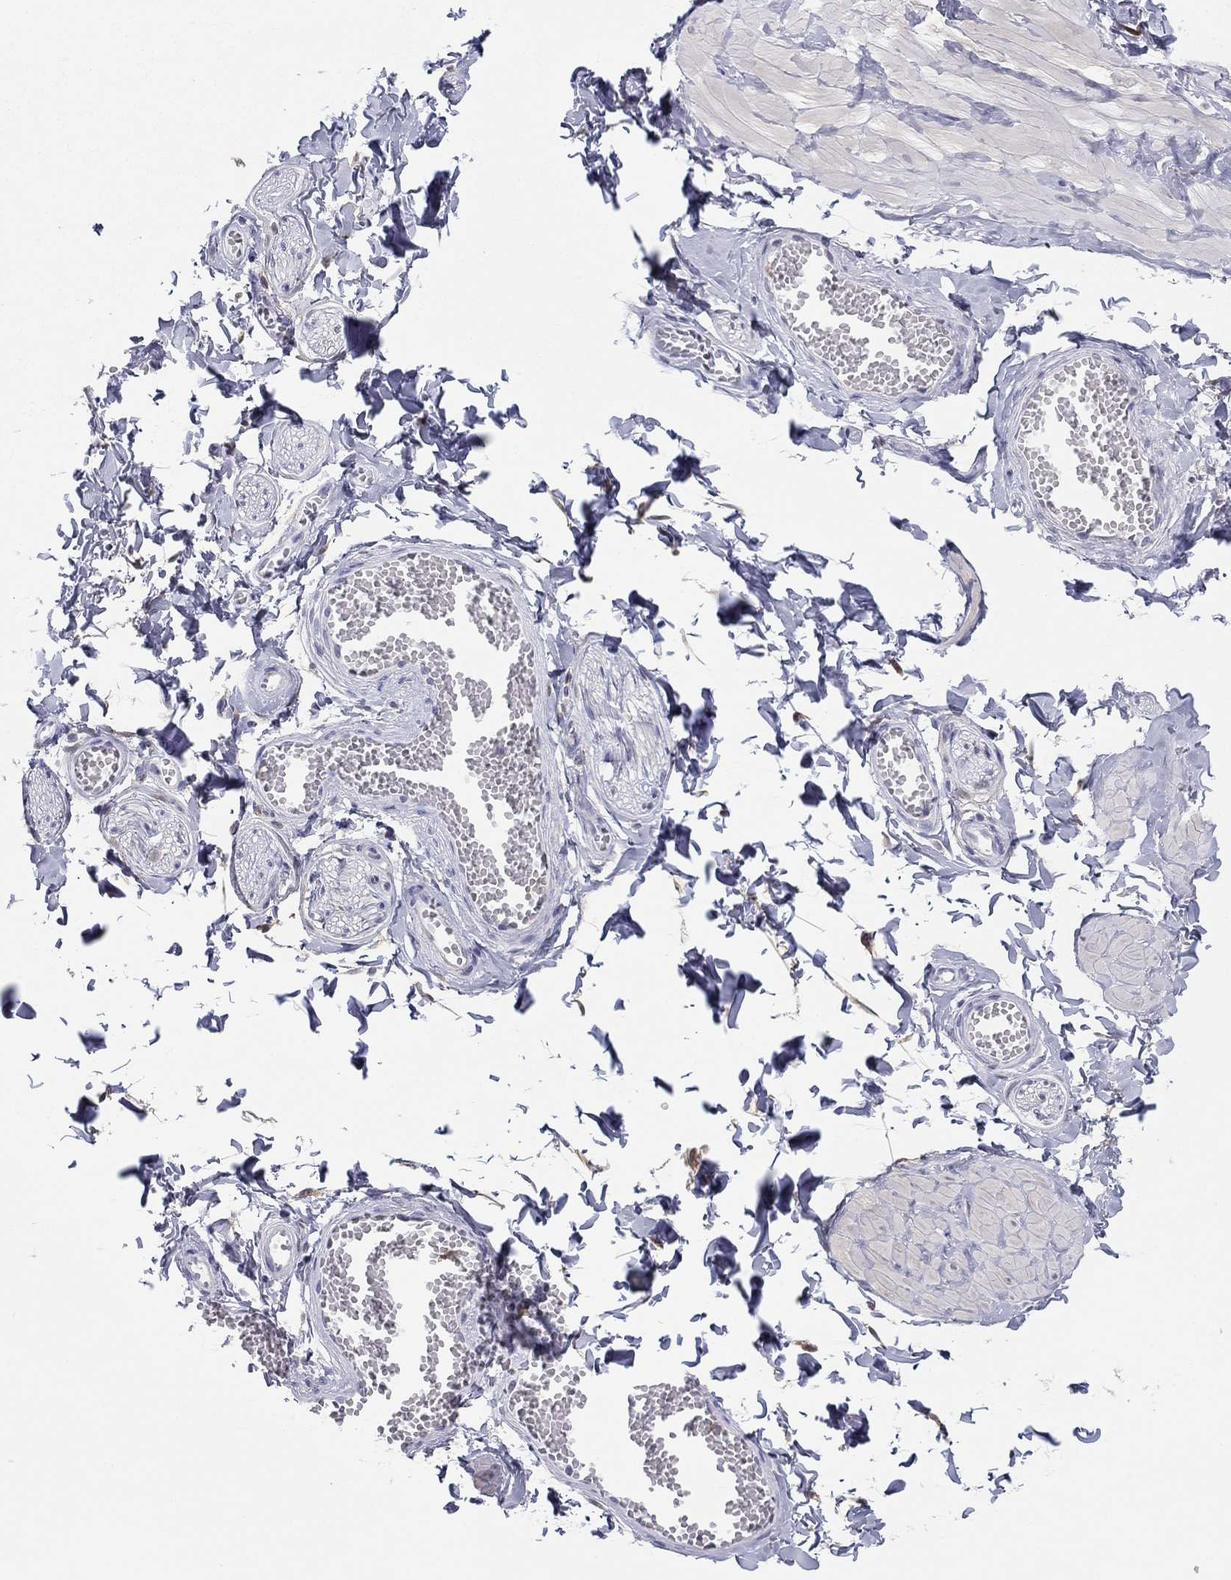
{"staining": {"intensity": "negative", "quantity": "none", "location": "none"}, "tissue": "adipose tissue", "cell_type": "Adipocytes", "image_type": "normal", "snomed": [{"axis": "morphology", "description": "Normal tissue, NOS"}, {"axis": "topography", "description": "Smooth muscle"}, {"axis": "topography", "description": "Peripheral nerve tissue"}], "caption": "This is a photomicrograph of immunohistochemistry (IHC) staining of benign adipose tissue, which shows no positivity in adipocytes.", "gene": "PDXK", "patient": {"sex": "male", "age": 22}}